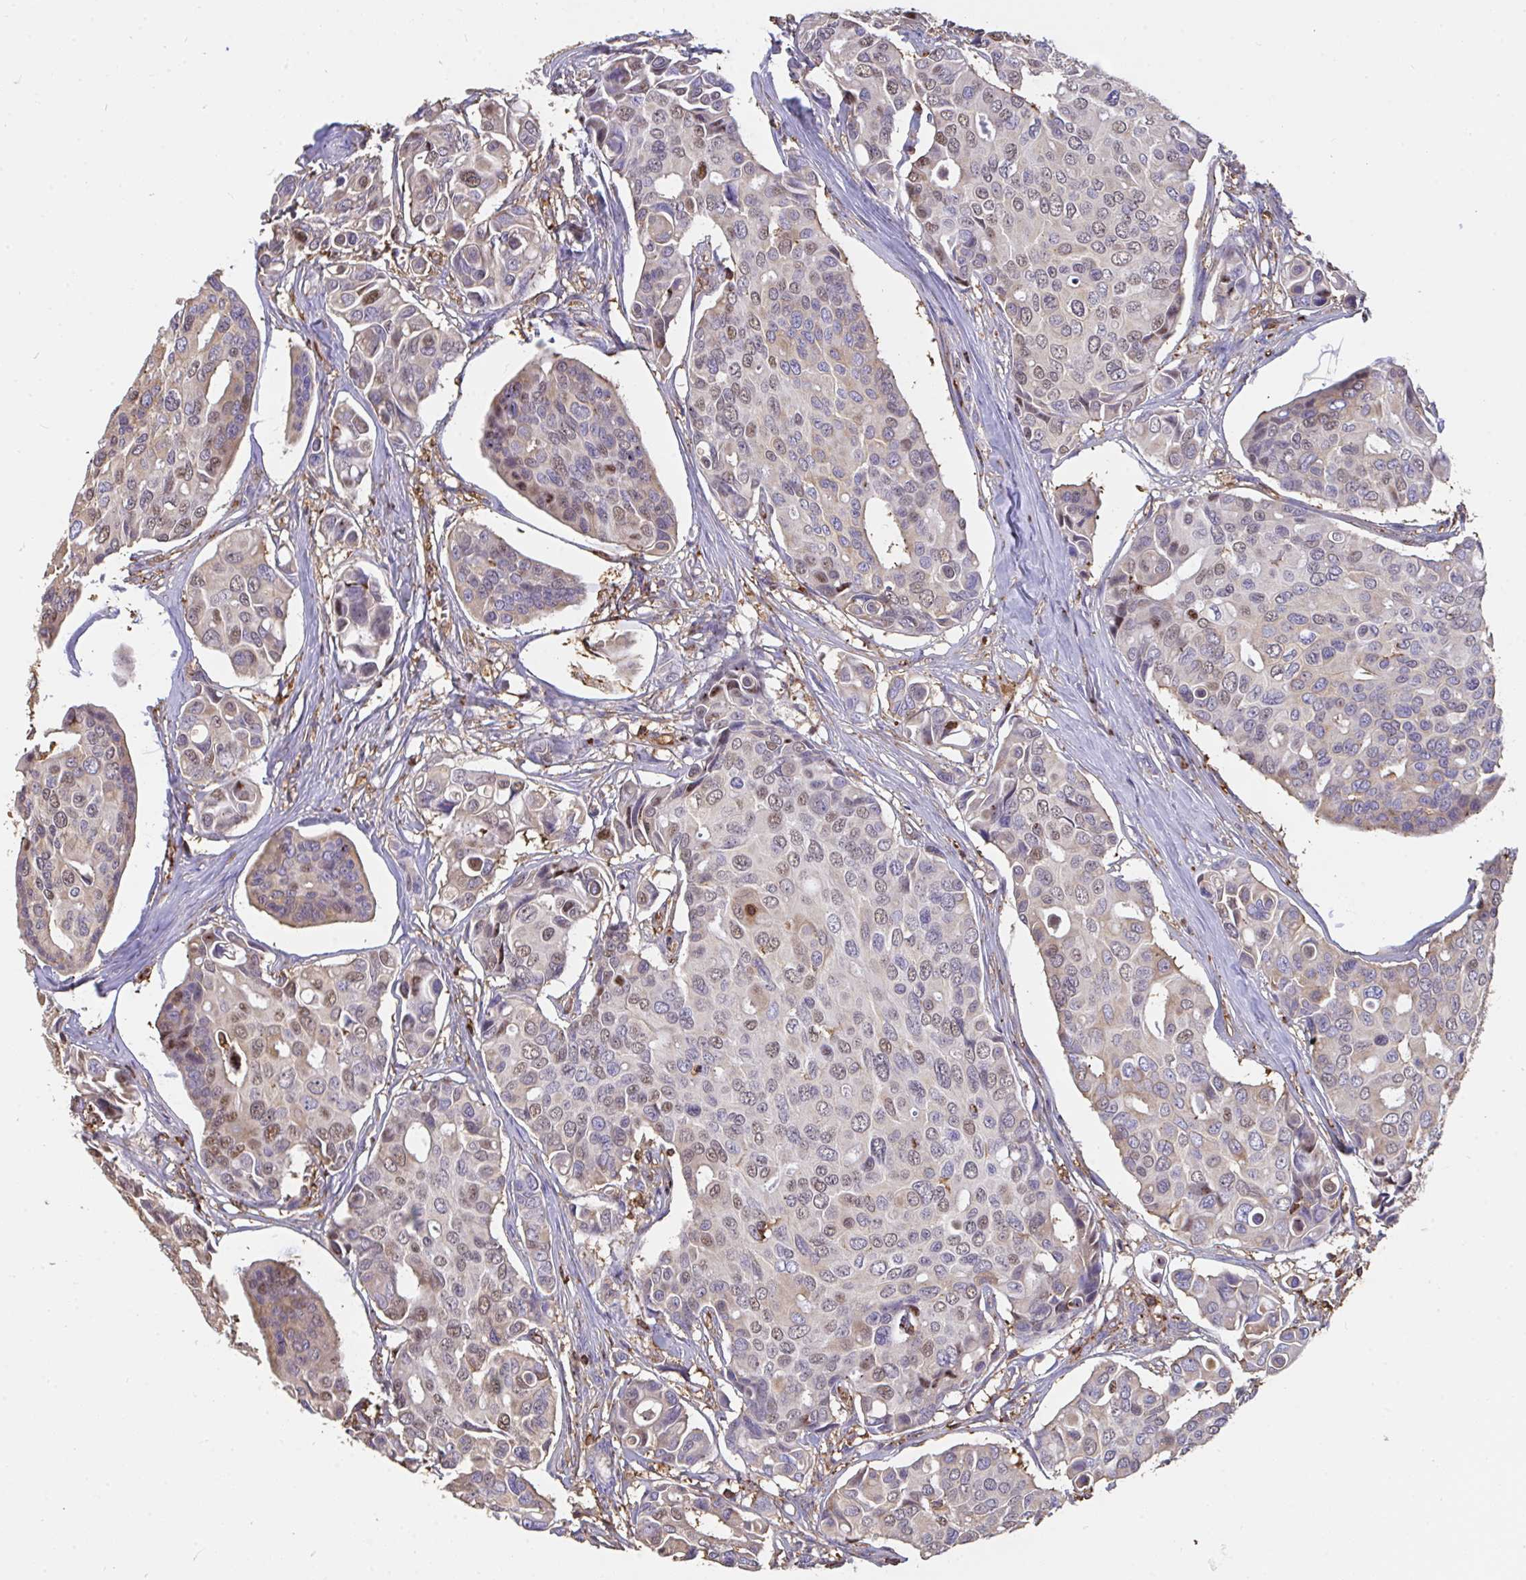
{"staining": {"intensity": "weak", "quantity": "<25%", "location": "cytoplasmic/membranous,nuclear"}, "tissue": "breast cancer", "cell_type": "Tumor cells", "image_type": "cancer", "snomed": [{"axis": "morphology", "description": "Normal tissue, NOS"}, {"axis": "morphology", "description": "Duct carcinoma"}, {"axis": "topography", "description": "Skin"}, {"axis": "topography", "description": "Breast"}], "caption": "Tumor cells are negative for brown protein staining in intraductal carcinoma (breast). (DAB immunohistochemistry, high magnification).", "gene": "CFL1", "patient": {"sex": "female", "age": 54}}